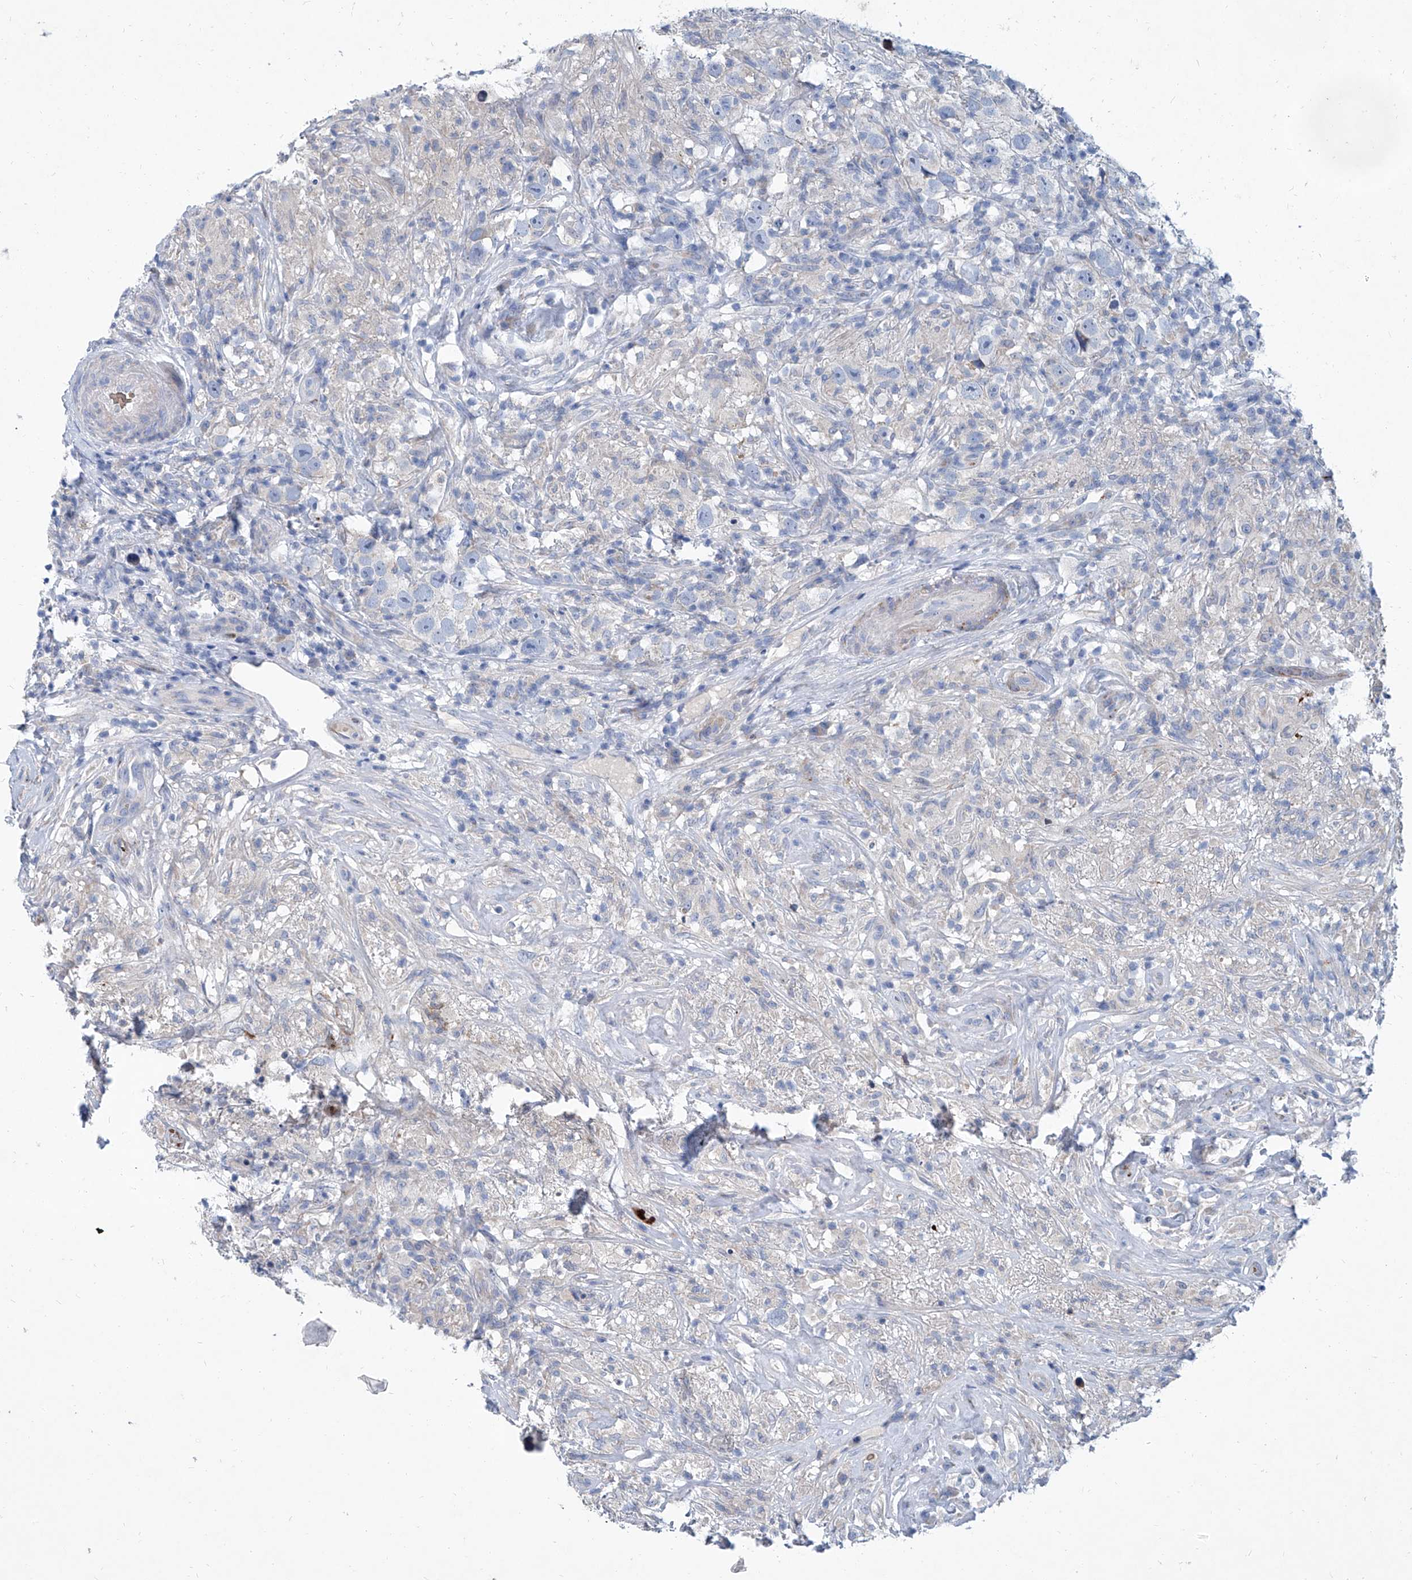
{"staining": {"intensity": "negative", "quantity": "none", "location": "none"}, "tissue": "testis cancer", "cell_type": "Tumor cells", "image_type": "cancer", "snomed": [{"axis": "morphology", "description": "Seminoma, NOS"}, {"axis": "topography", "description": "Testis"}], "caption": "The image reveals no significant positivity in tumor cells of testis cancer (seminoma).", "gene": "FPR2", "patient": {"sex": "male", "age": 49}}